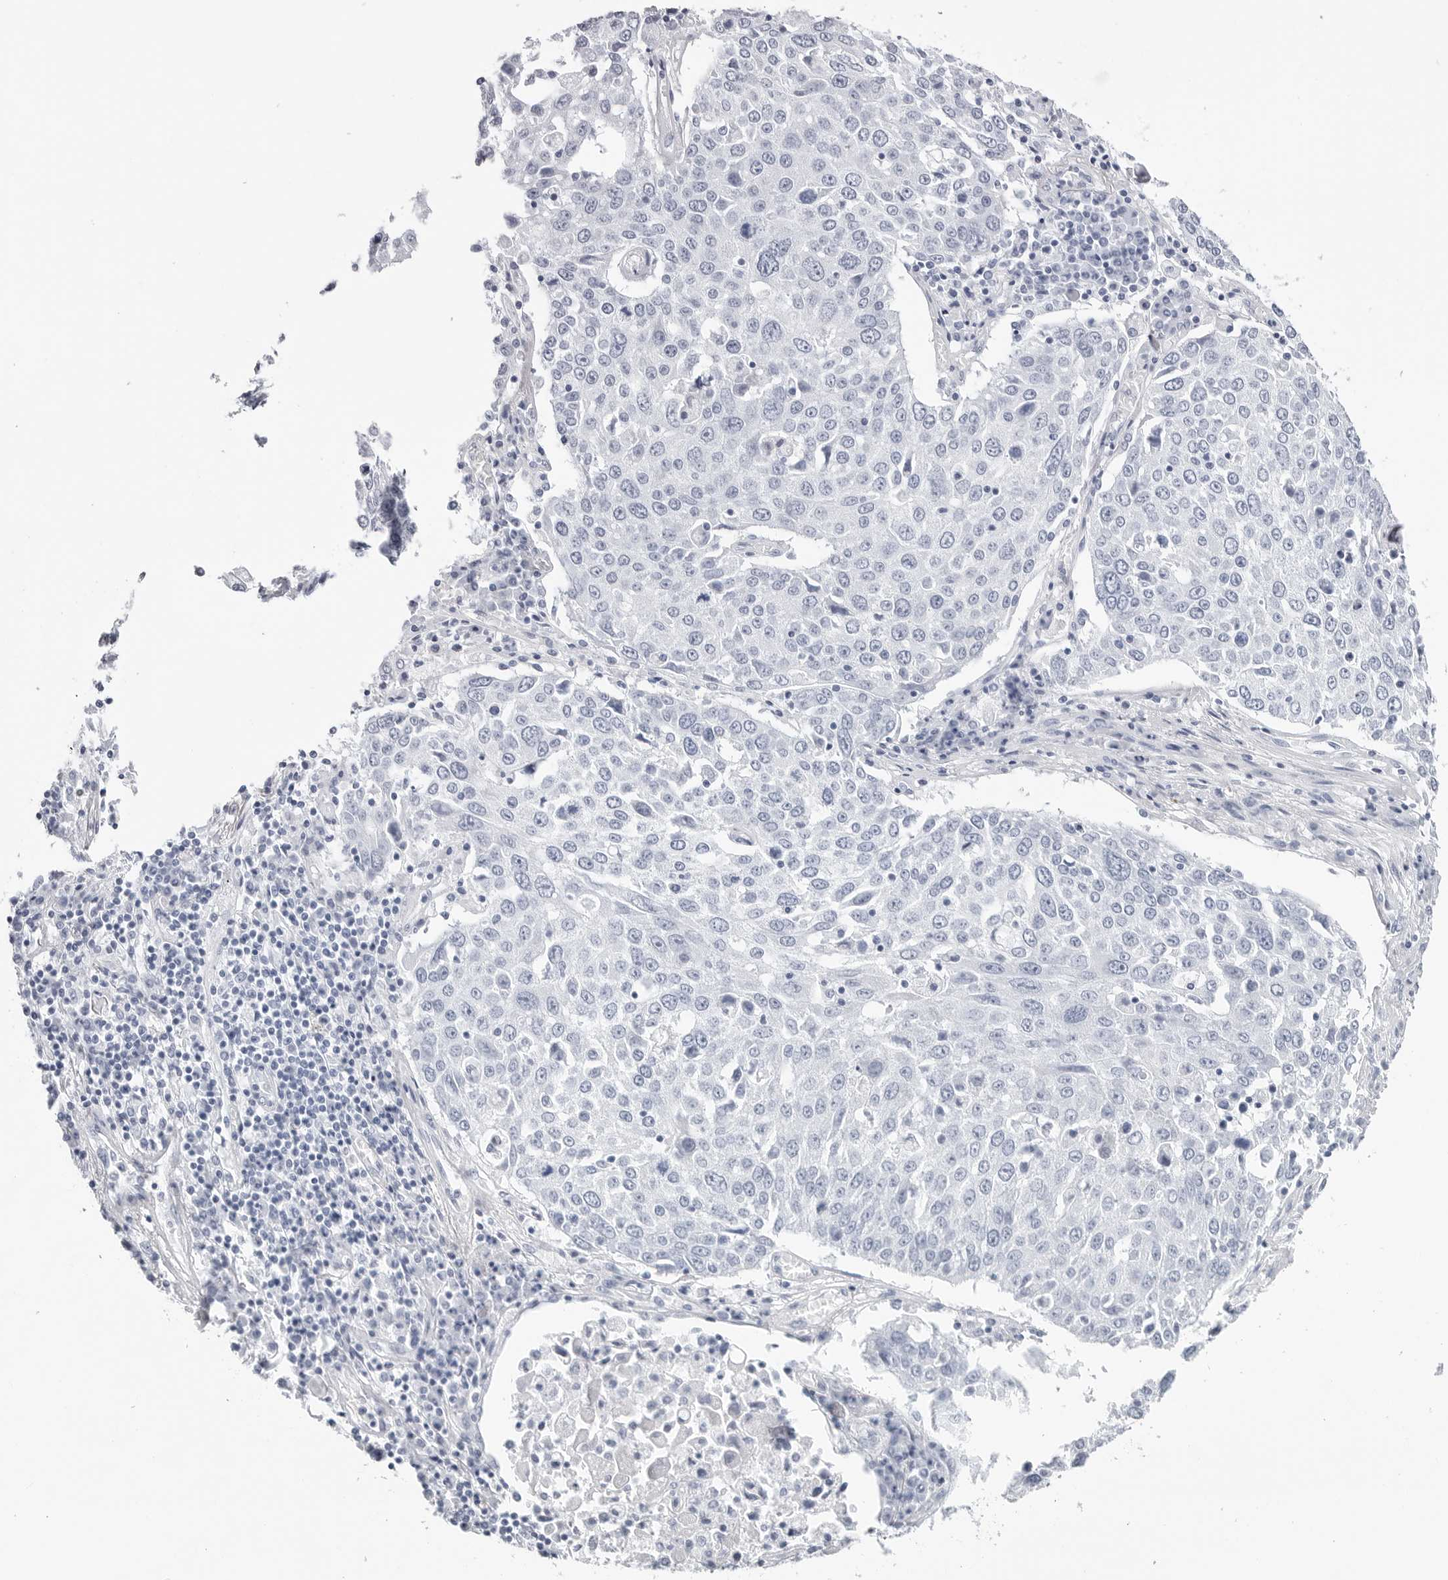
{"staining": {"intensity": "negative", "quantity": "none", "location": "none"}, "tissue": "lung cancer", "cell_type": "Tumor cells", "image_type": "cancer", "snomed": [{"axis": "morphology", "description": "Squamous cell carcinoma, NOS"}, {"axis": "topography", "description": "Lung"}], "caption": "An image of lung cancer (squamous cell carcinoma) stained for a protein demonstrates no brown staining in tumor cells.", "gene": "CST2", "patient": {"sex": "male", "age": 65}}